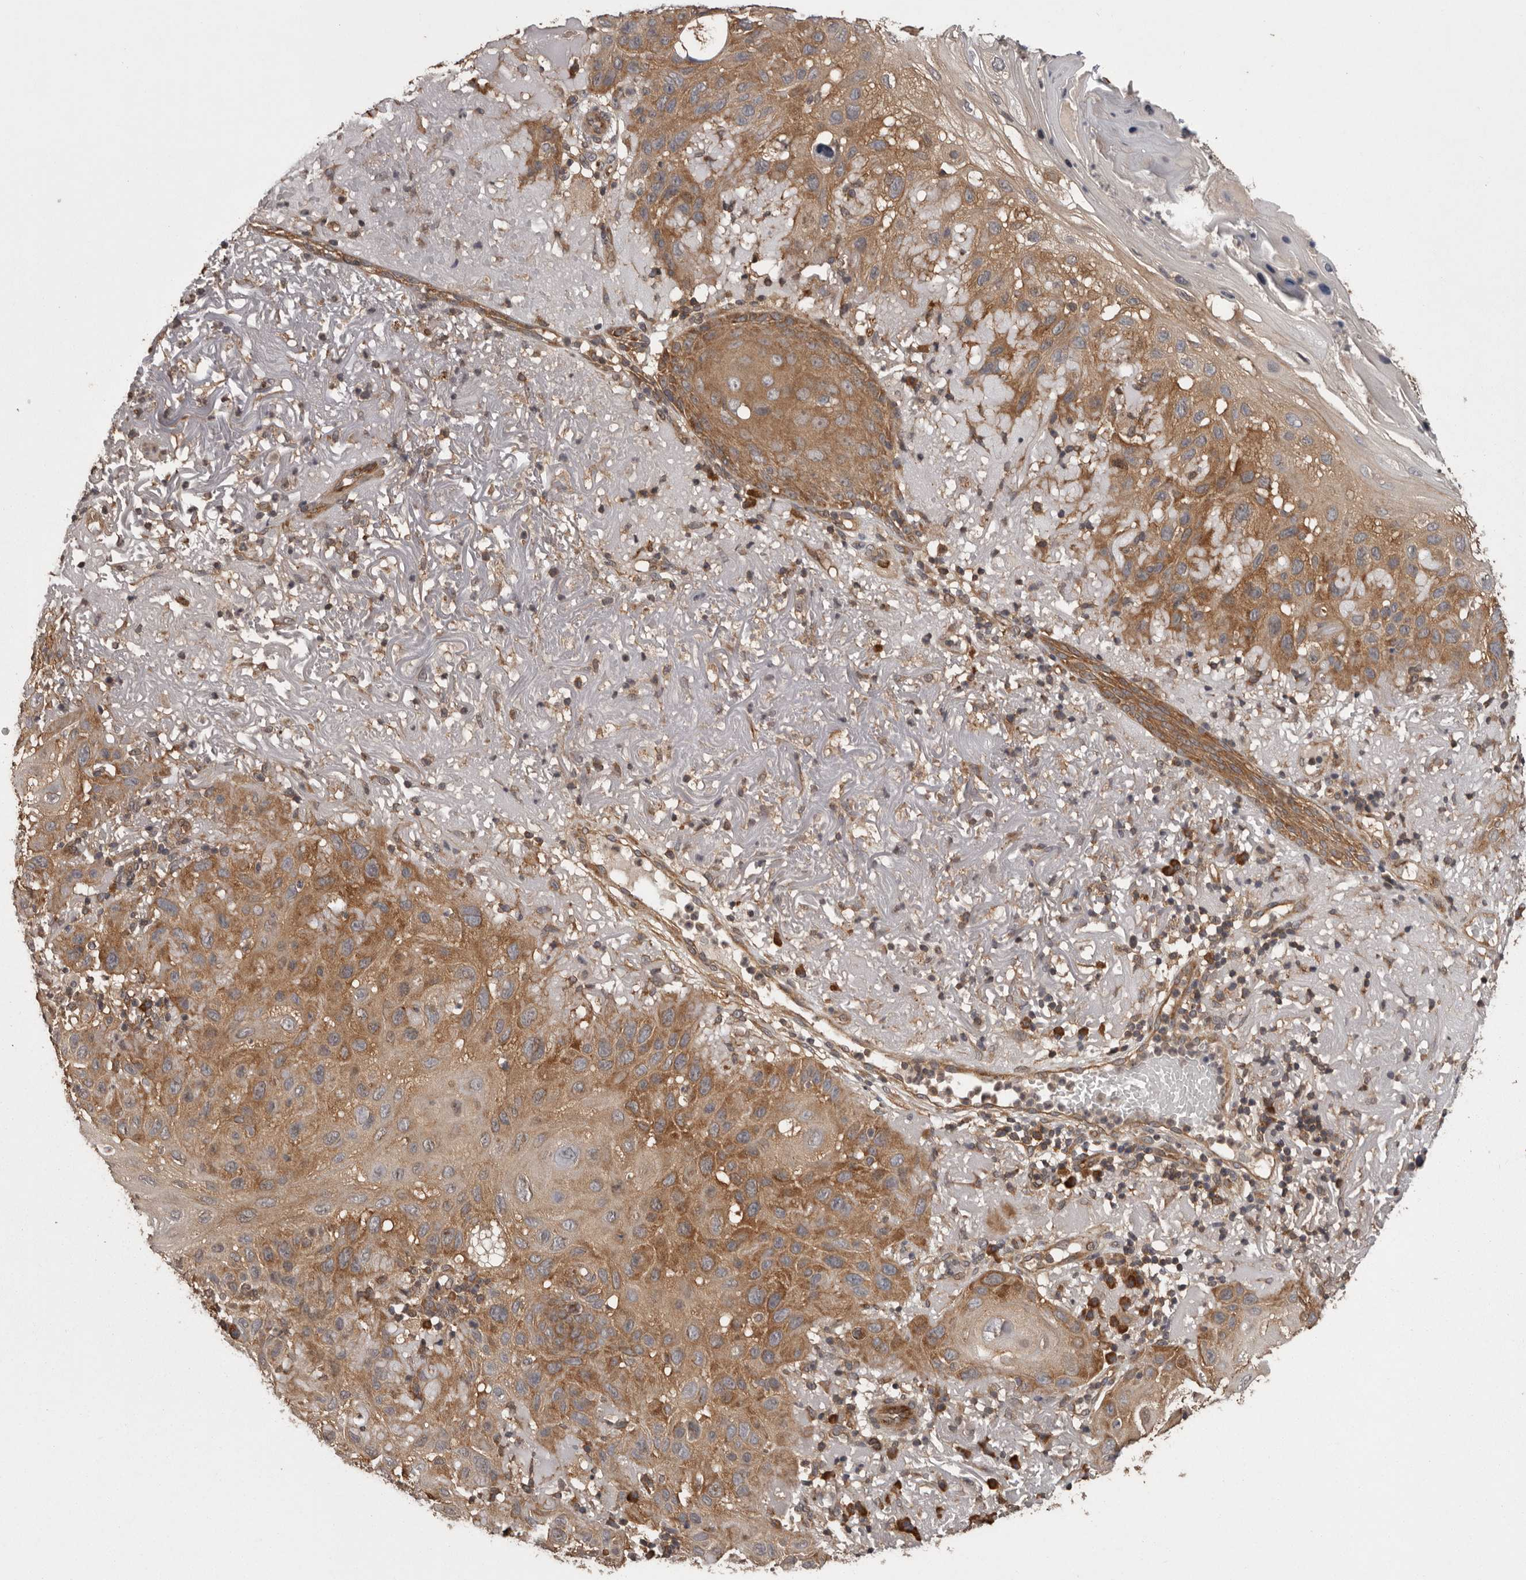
{"staining": {"intensity": "moderate", "quantity": ">75%", "location": "cytoplasmic/membranous"}, "tissue": "skin cancer", "cell_type": "Tumor cells", "image_type": "cancer", "snomed": [{"axis": "morphology", "description": "Normal tissue, NOS"}, {"axis": "morphology", "description": "Squamous cell carcinoma, NOS"}, {"axis": "topography", "description": "Skin"}], "caption": "Brown immunohistochemical staining in human squamous cell carcinoma (skin) shows moderate cytoplasmic/membranous positivity in about >75% of tumor cells.", "gene": "DARS1", "patient": {"sex": "female", "age": 96}}